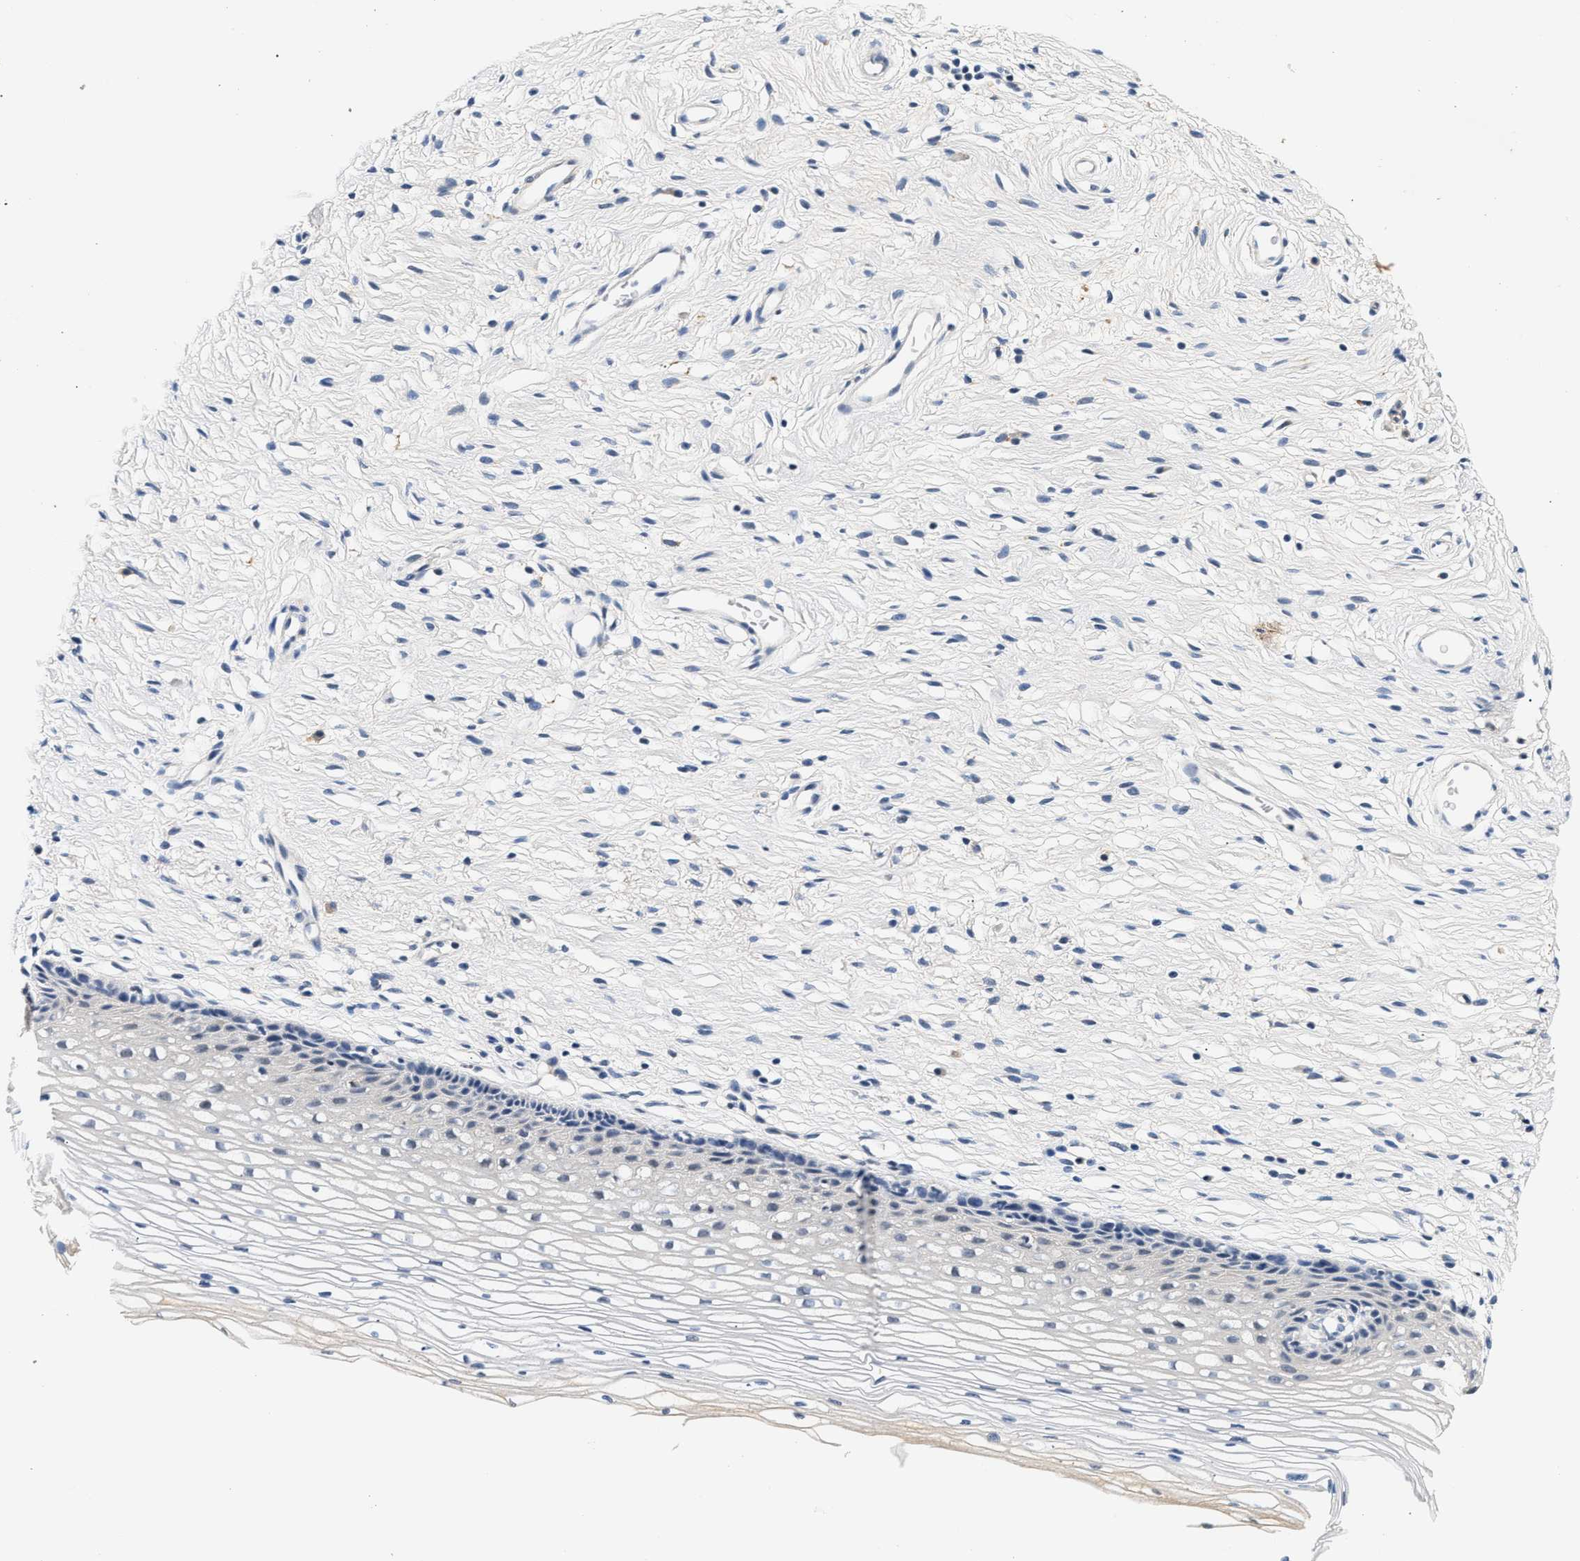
{"staining": {"intensity": "negative", "quantity": "none", "location": "none"}, "tissue": "cervix", "cell_type": "Glandular cells", "image_type": "normal", "snomed": [{"axis": "morphology", "description": "Normal tissue, NOS"}, {"axis": "topography", "description": "Cervix"}], "caption": "Immunohistochemistry (IHC) micrograph of normal cervix: cervix stained with DAB displays no significant protein expression in glandular cells. Nuclei are stained in blue.", "gene": "MED22", "patient": {"sex": "female", "age": 77}}